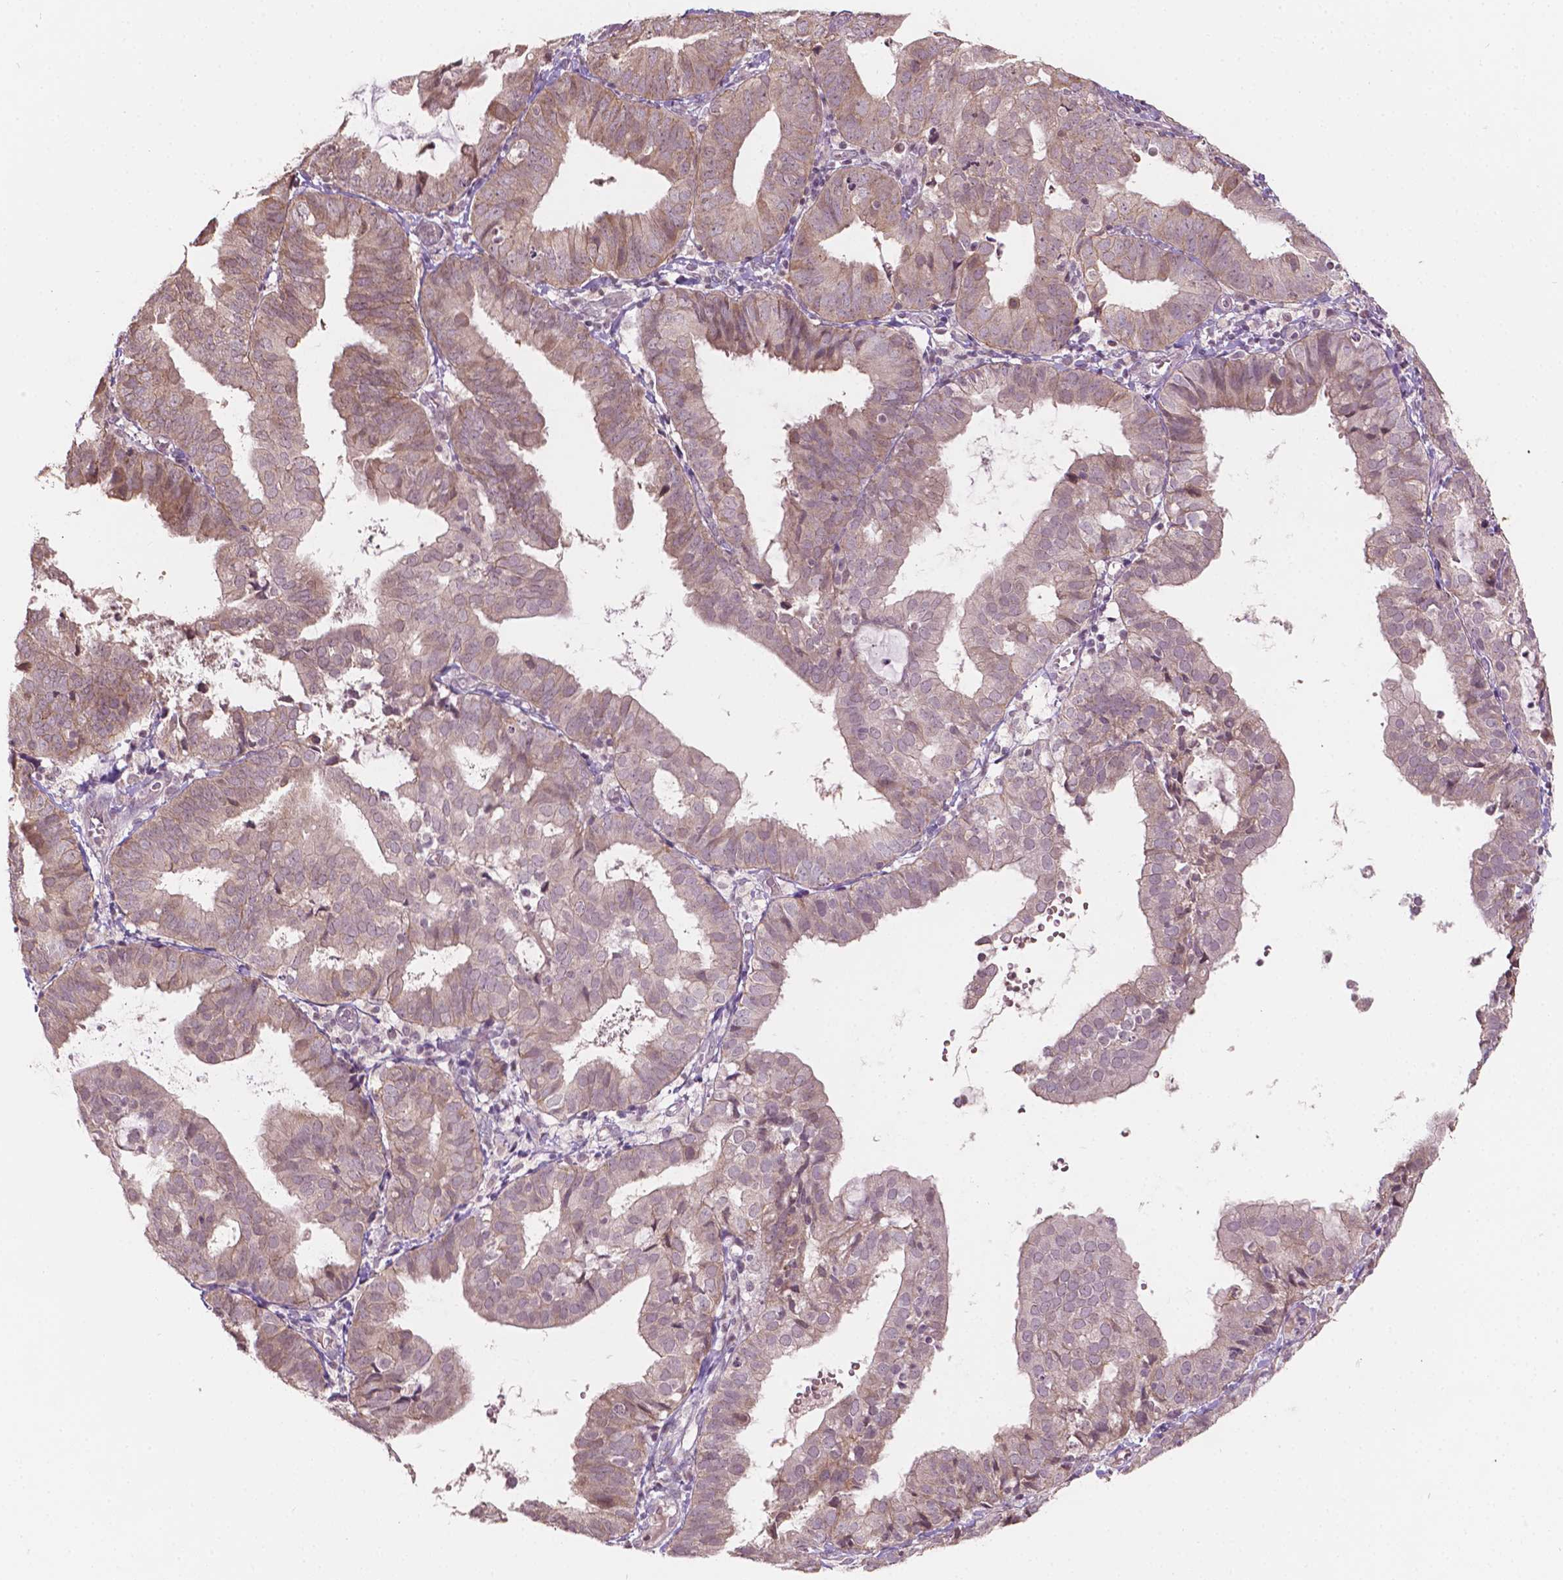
{"staining": {"intensity": "negative", "quantity": "none", "location": "none"}, "tissue": "endometrial cancer", "cell_type": "Tumor cells", "image_type": "cancer", "snomed": [{"axis": "morphology", "description": "Adenocarcinoma, NOS"}, {"axis": "topography", "description": "Endometrium"}], "caption": "Protein analysis of endometrial adenocarcinoma exhibits no significant positivity in tumor cells.", "gene": "NOS1AP", "patient": {"sex": "female", "age": 80}}